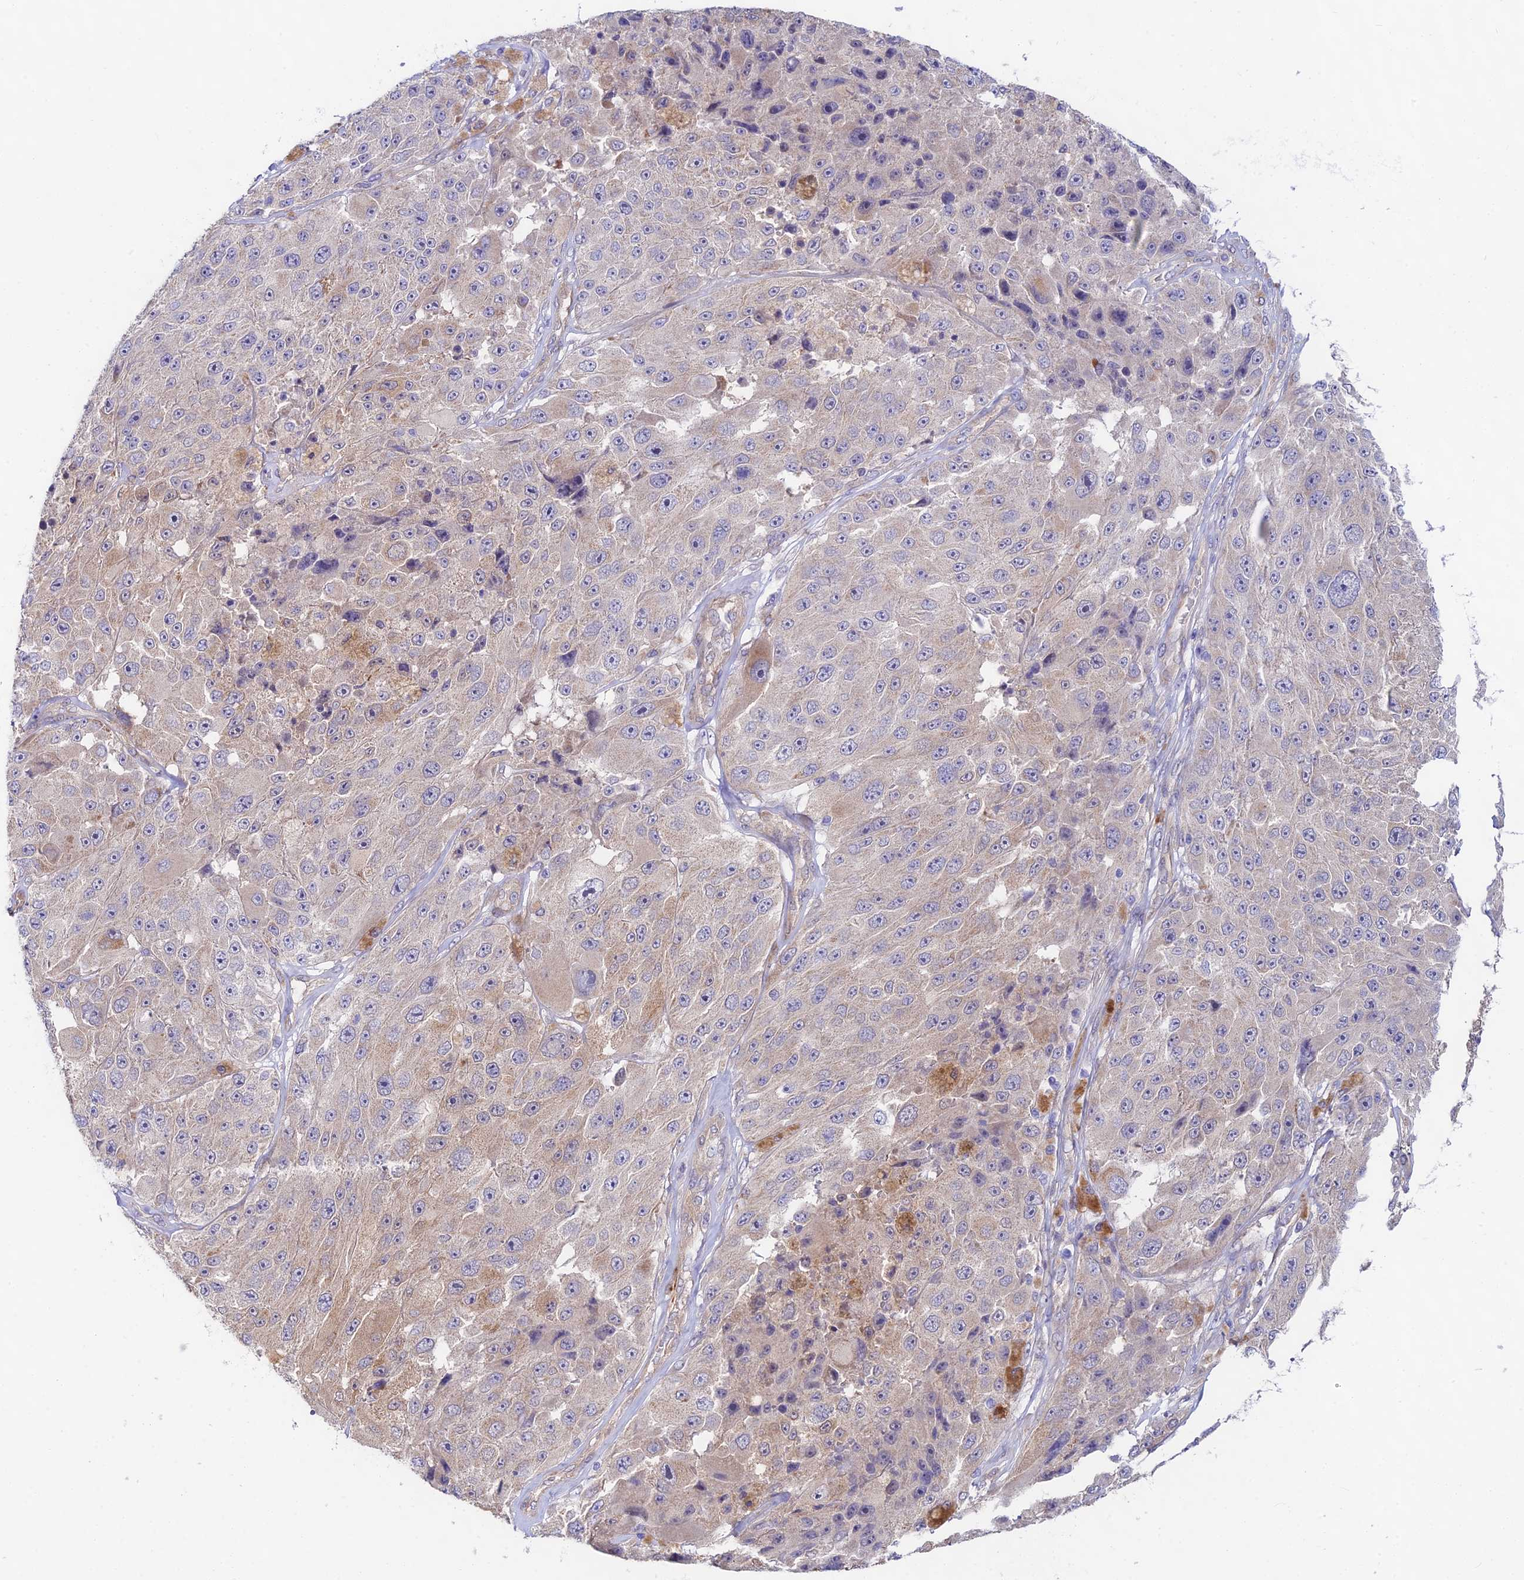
{"staining": {"intensity": "weak", "quantity": "25%-75%", "location": "cytoplasmic/membranous"}, "tissue": "melanoma", "cell_type": "Tumor cells", "image_type": "cancer", "snomed": [{"axis": "morphology", "description": "Malignant melanoma, Metastatic site"}, {"axis": "topography", "description": "Lymph node"}], "caption": "A brown stain highlights weak cytoplasmic/membranous staining of a protein in human melanoma tumor cells.", "gene": "ANKRD50", "patient": {"sex": "male", "age": 62}}